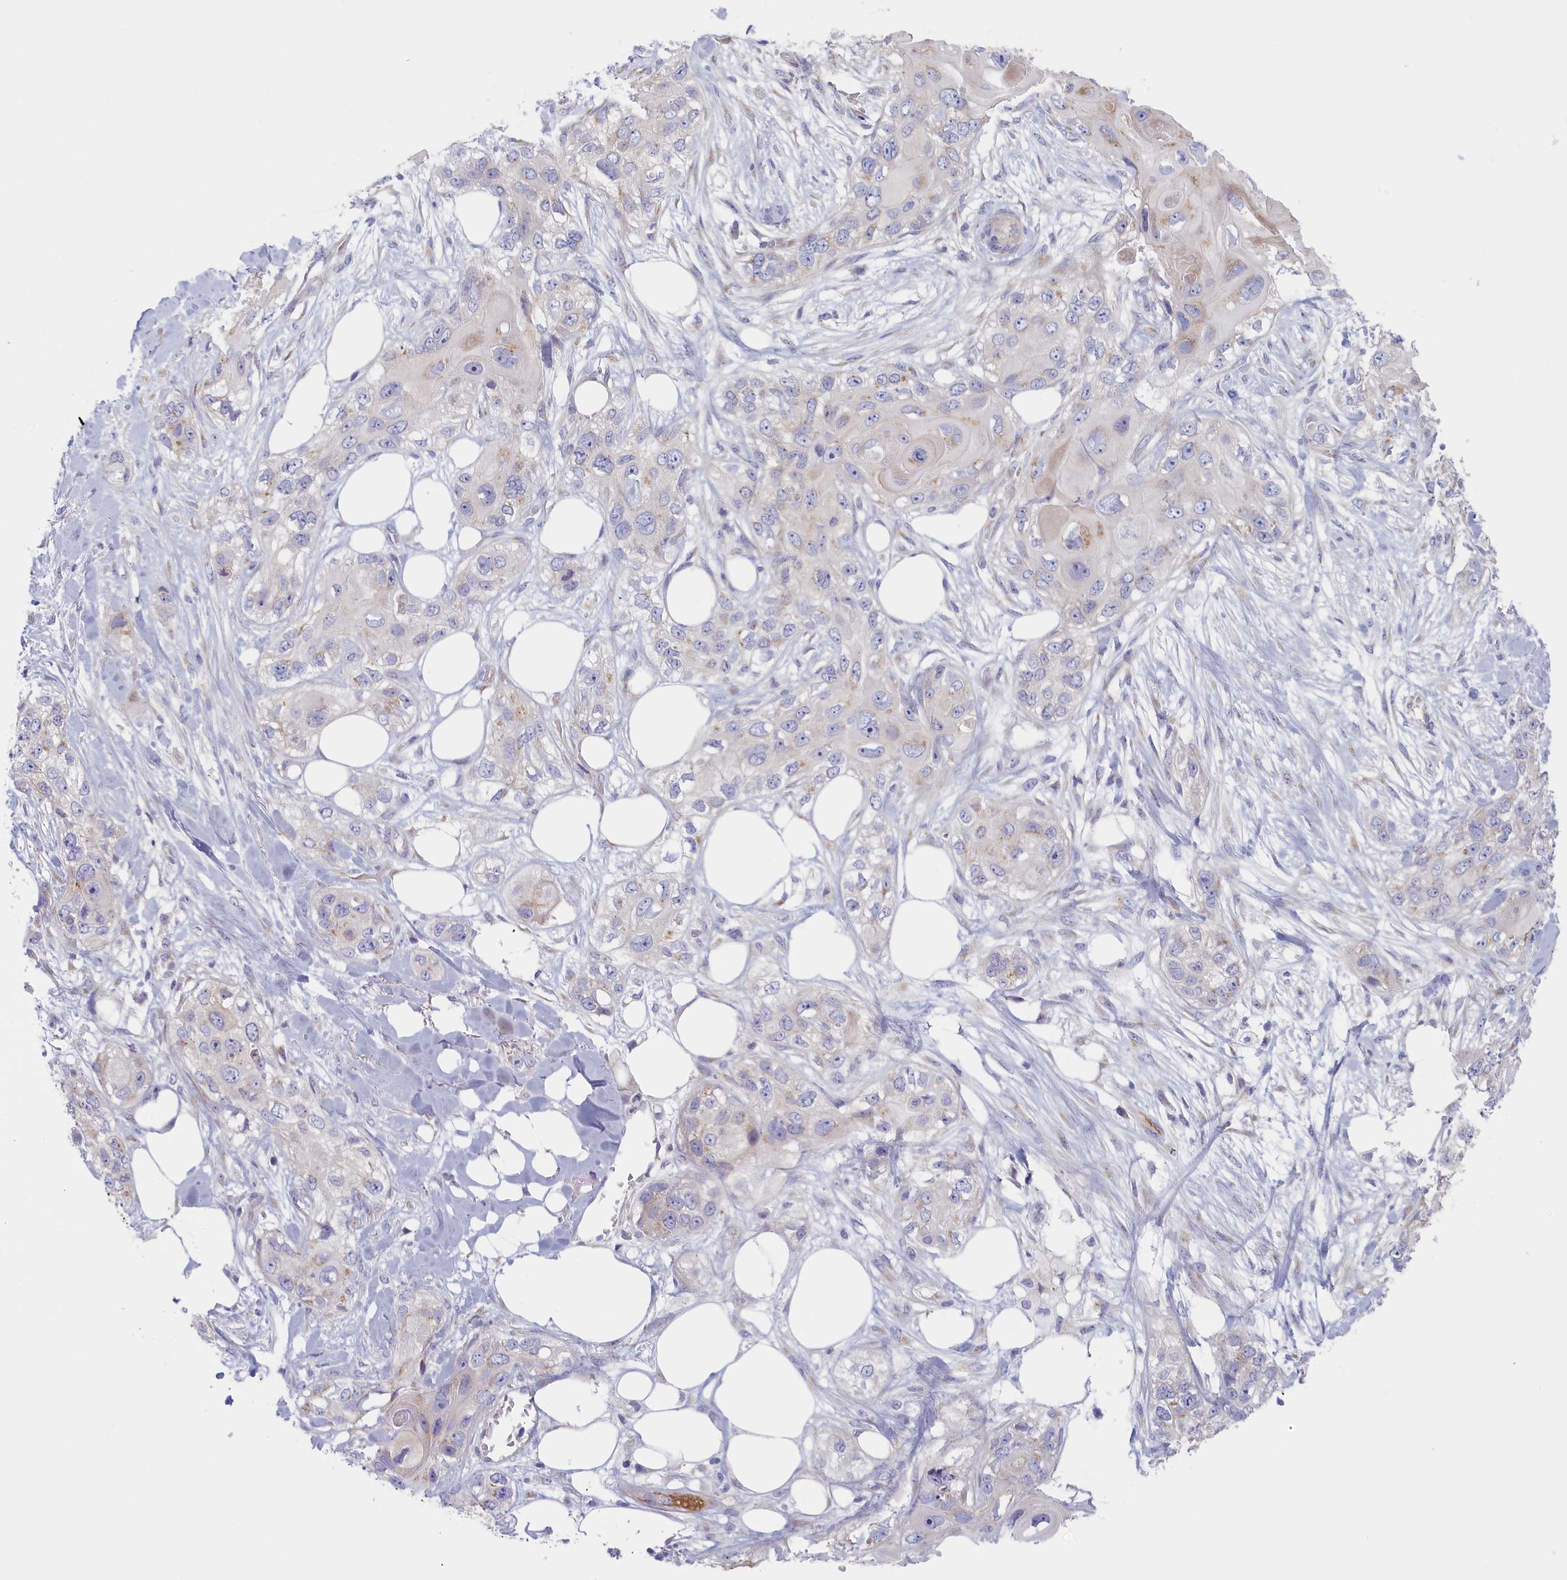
{"staining": {"intensity": "negative", "quantity": "none", "location": "none"}, "tissue": "skin cancer", "cell_type": "Tumor cells", "image_type": "cancer", "snomed": [{"axis": "morphology", "description": "Normal tissue, NOS"}, {"axis": "morphology", "description": "Squamous cell carcinoma, NOS"}, {"axis": "topography", "description": "Skin"}], "caption": "Micrograph shows no significant protein expression in tumor cells of skin cancer.", "gene": "STX16", "patient": {"sex": "male", "age": 72}}